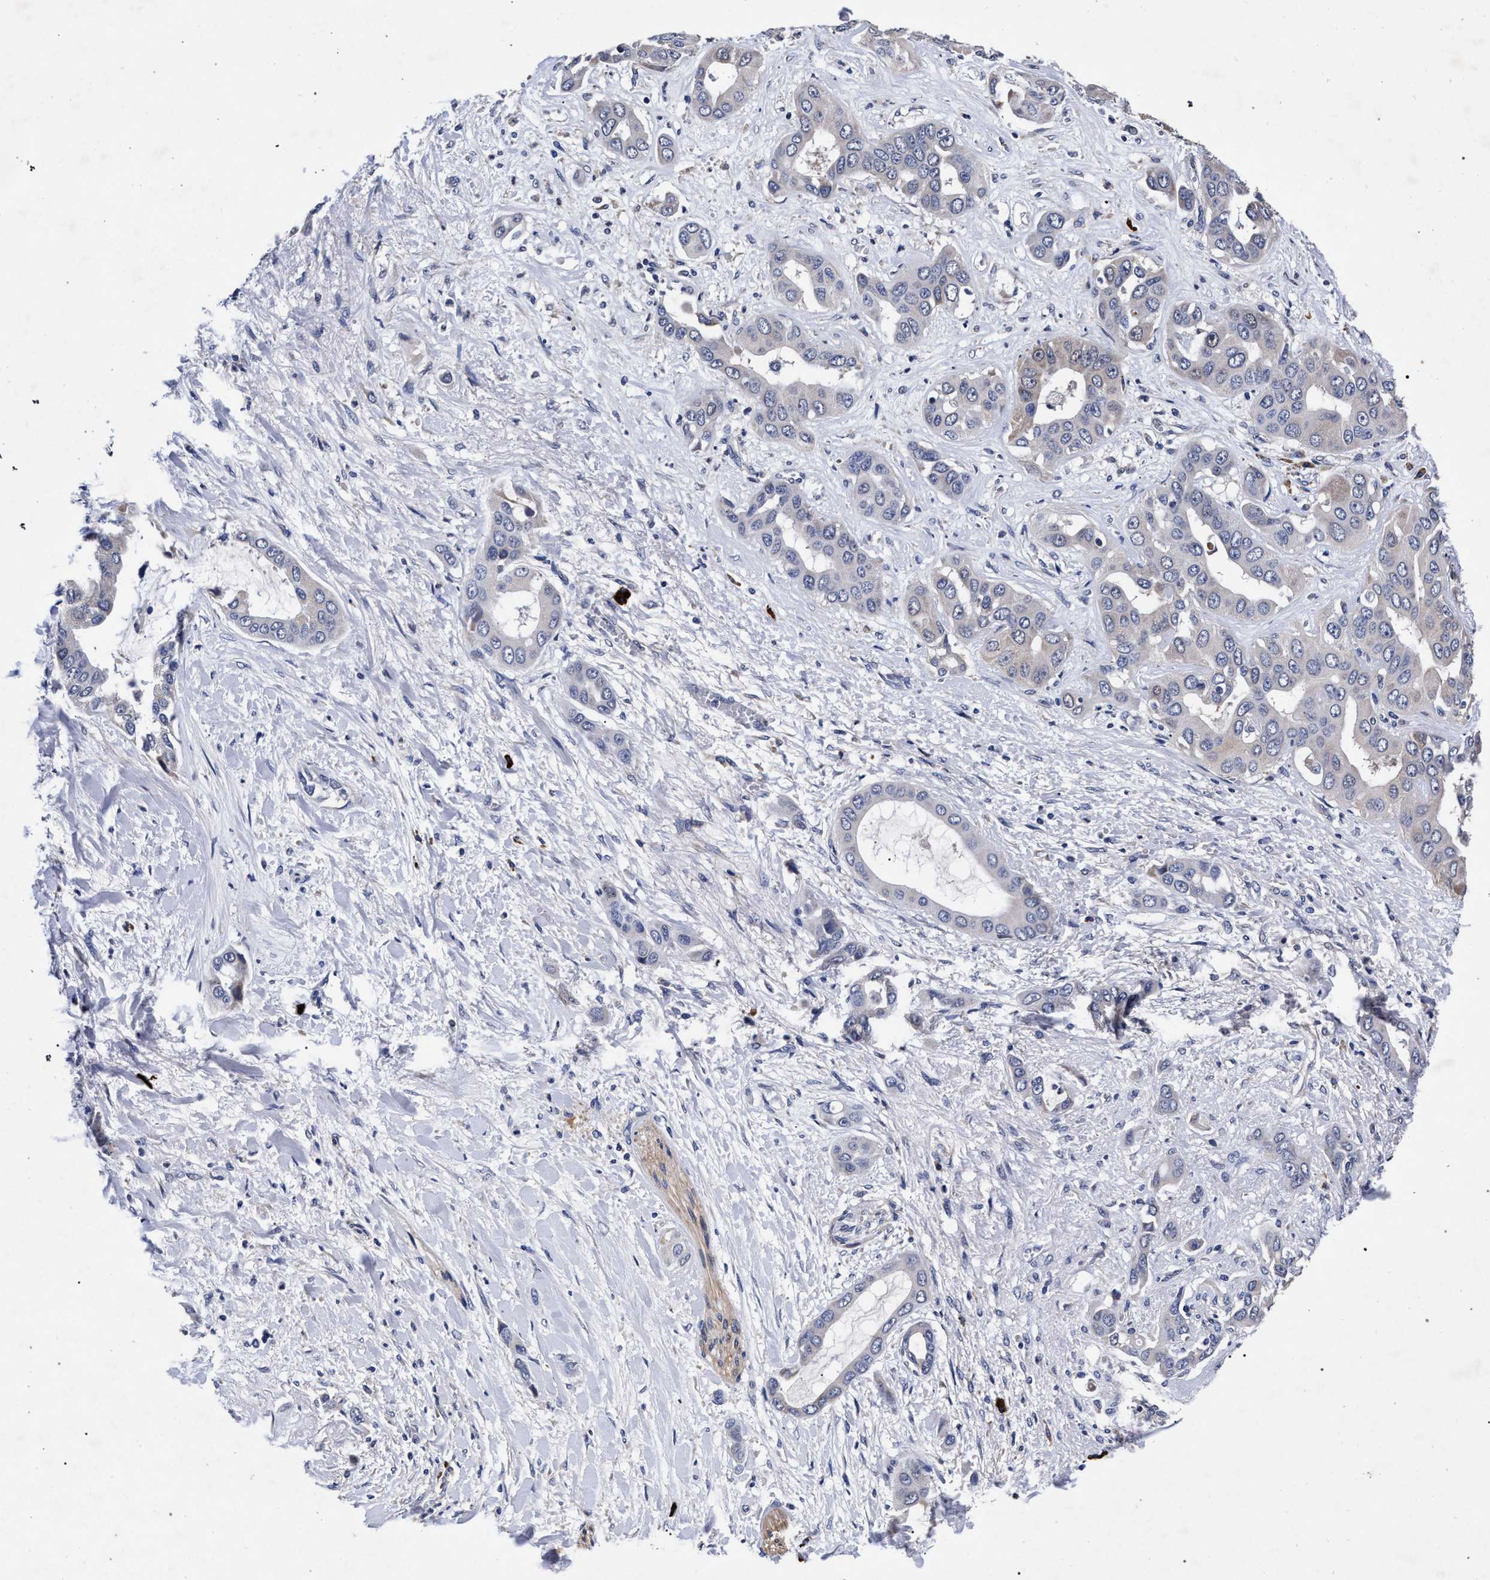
{"staining": {"intensity": "negative", "quantity": "none", "location": "none"}, "tissue": "liver cancer", "cell_type": "Tumor cells", "image_type": "cancer", "snomed": [{"axis": "morphology", "description": "Cholangiocarcinoma"}, {"axis": "topography", "description": "Liver"}], "caption": "Liver cholangiocarcinoma stained for a protein using immunohistochemistry (IHC) demonstrates no positivity tumor cells.", "gene": "CFAP95", "patient": {"sex": "female", "age": 52}}